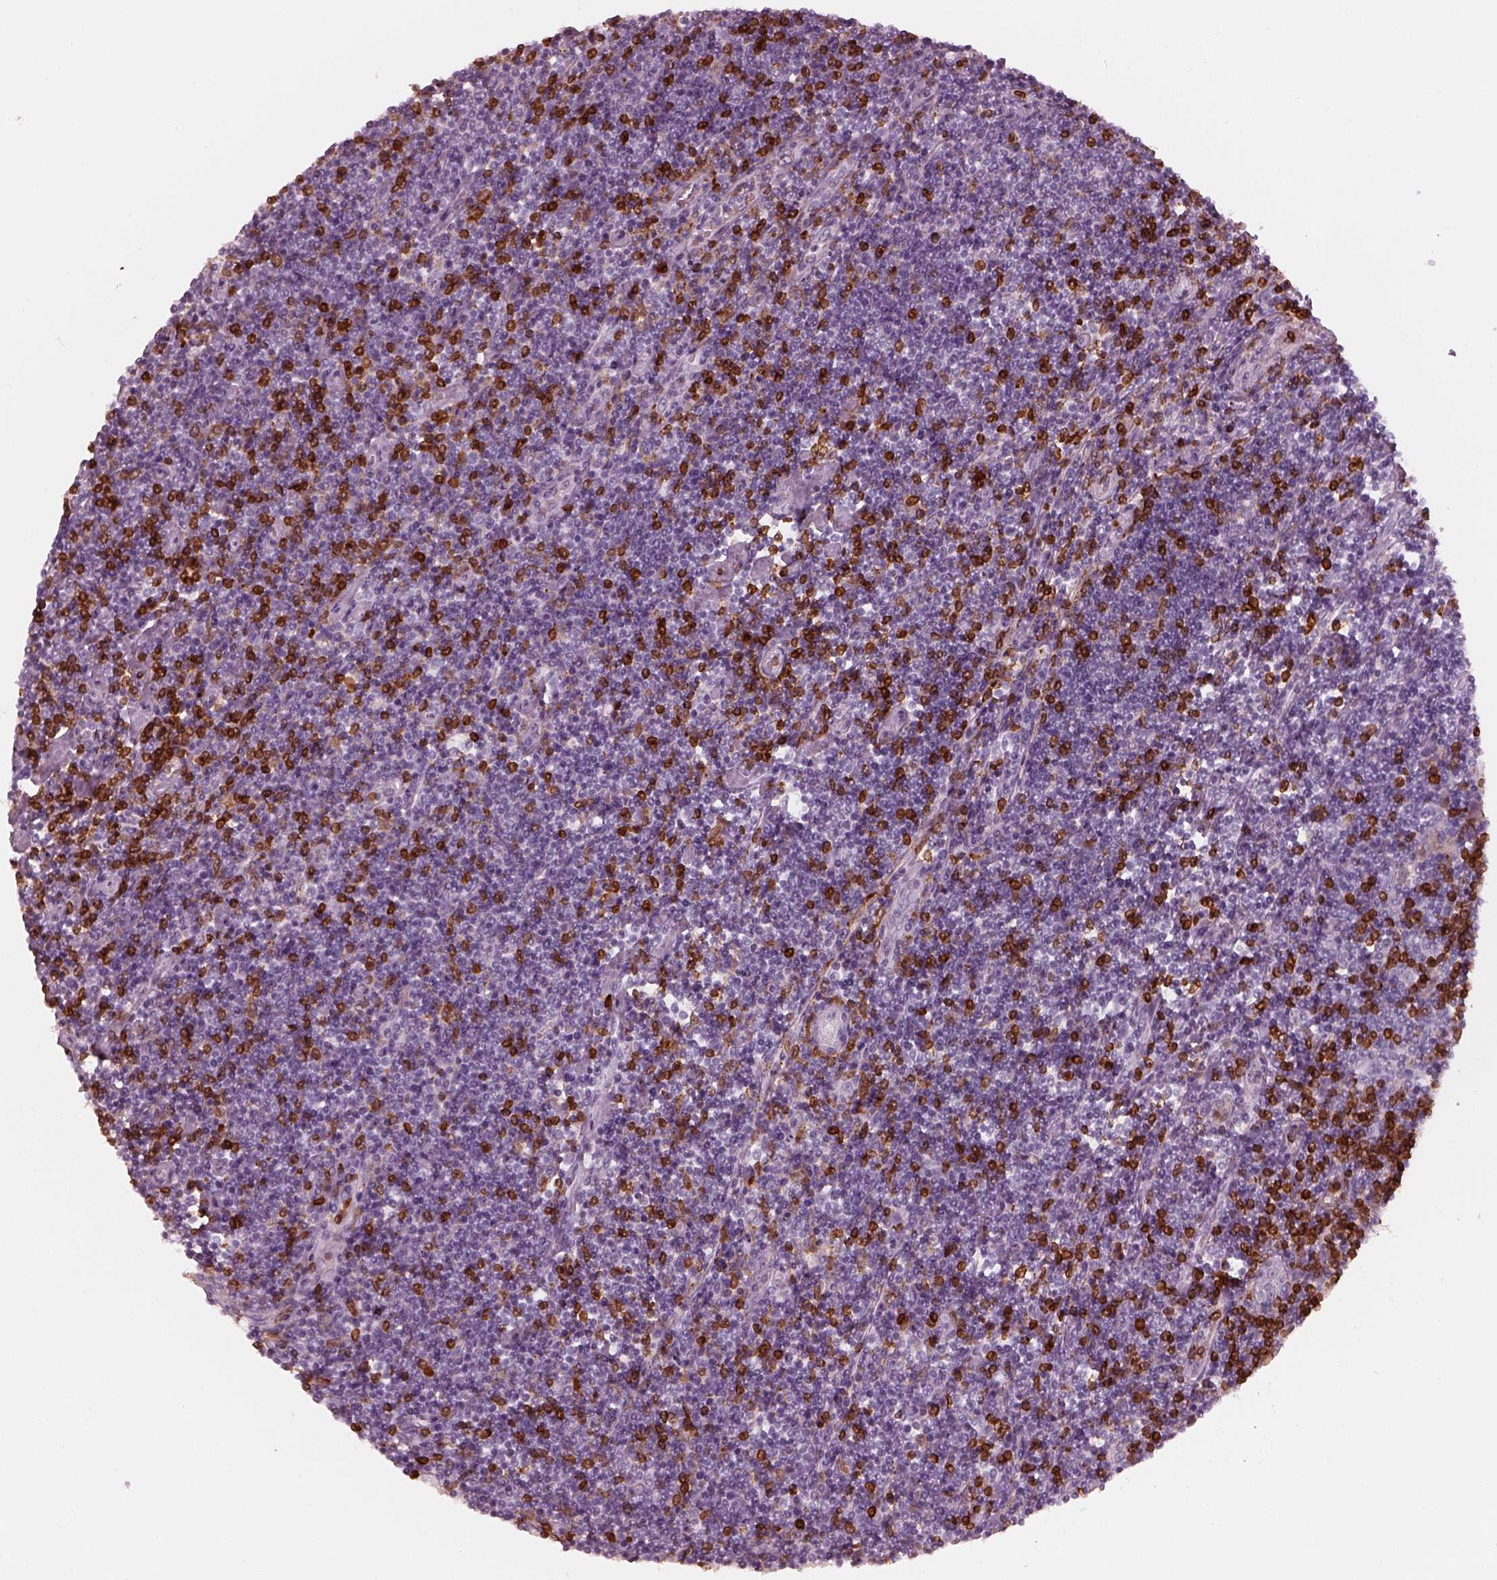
{"staining": {"intensity": "negative", "quantity": "none", "location": "none"}, "tissue": "lymphoma", "cell_type": "Tumor cells", "image_type": "cancer", "snomed": [{"axis": "morphology", "description": "Hodgkin's disease, NOS"}, {"axis": "topography", "description": "Lymph node"}], "caption": "Immunohistochemistry of human lymphoma displays no positivity in tumor cells.", "gene": "ALOX5", "patient": {"sex": "male", "age": 40}}